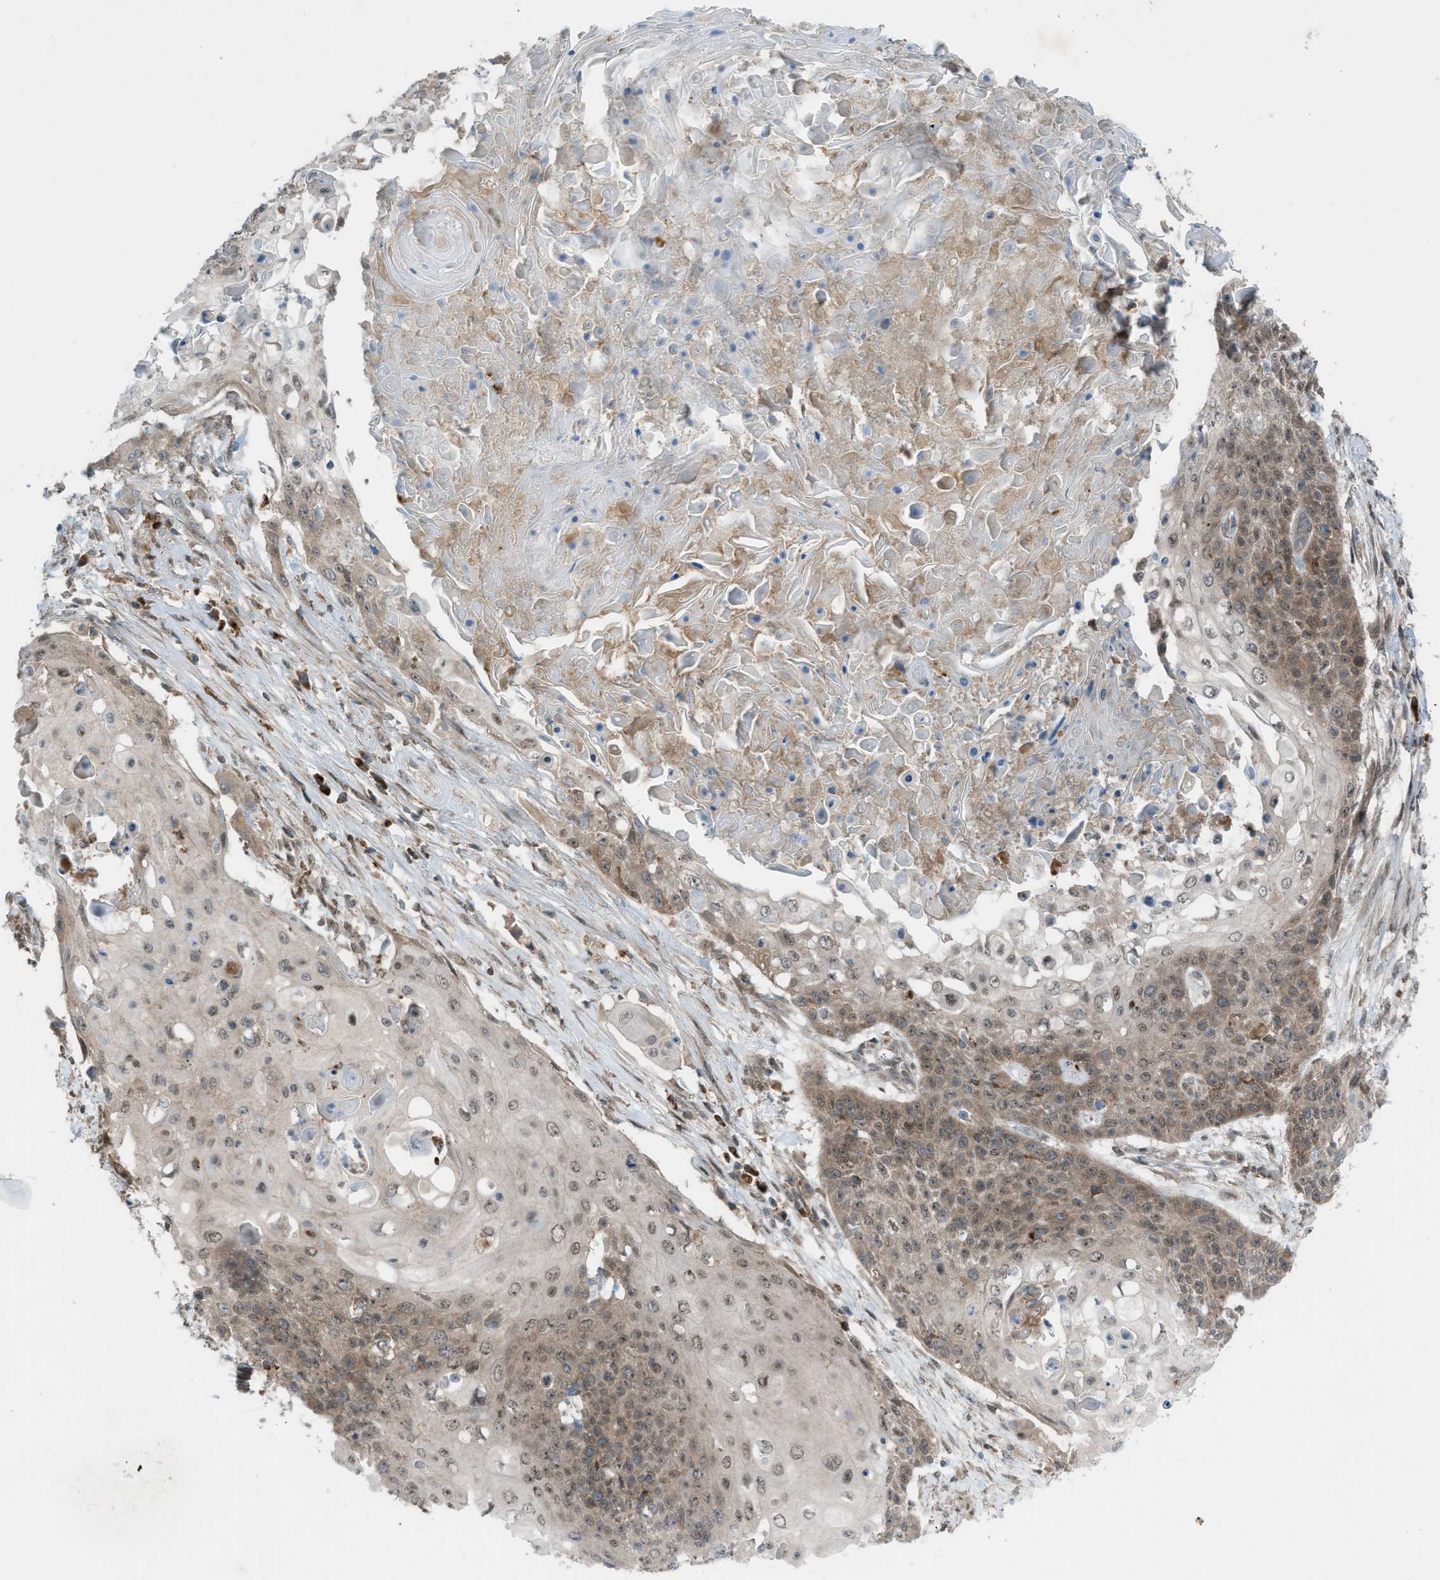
{"staining": {"intensity": "moderate", "quantity": ">75%", "location": "cytoplasmic/membranous,nuclear"}, "tissue": "cervical cancer", "cell_type": "Tumor cells", "image_type": "cancer", "snomed": [{"axis": "morphology", "description": "Squamous cell carcinoma, NOS"}, {"axis": "topography", "description": "Cervix"}], "caption": "Immunohistochemical staining of cervical cancer exhibits moderate cytoplasmic/membranous and nuclear protein staining in approximately >75% of tumor cells.", "gene": "DYRK1A", "patient": {"sex": "female", "age": 39}}